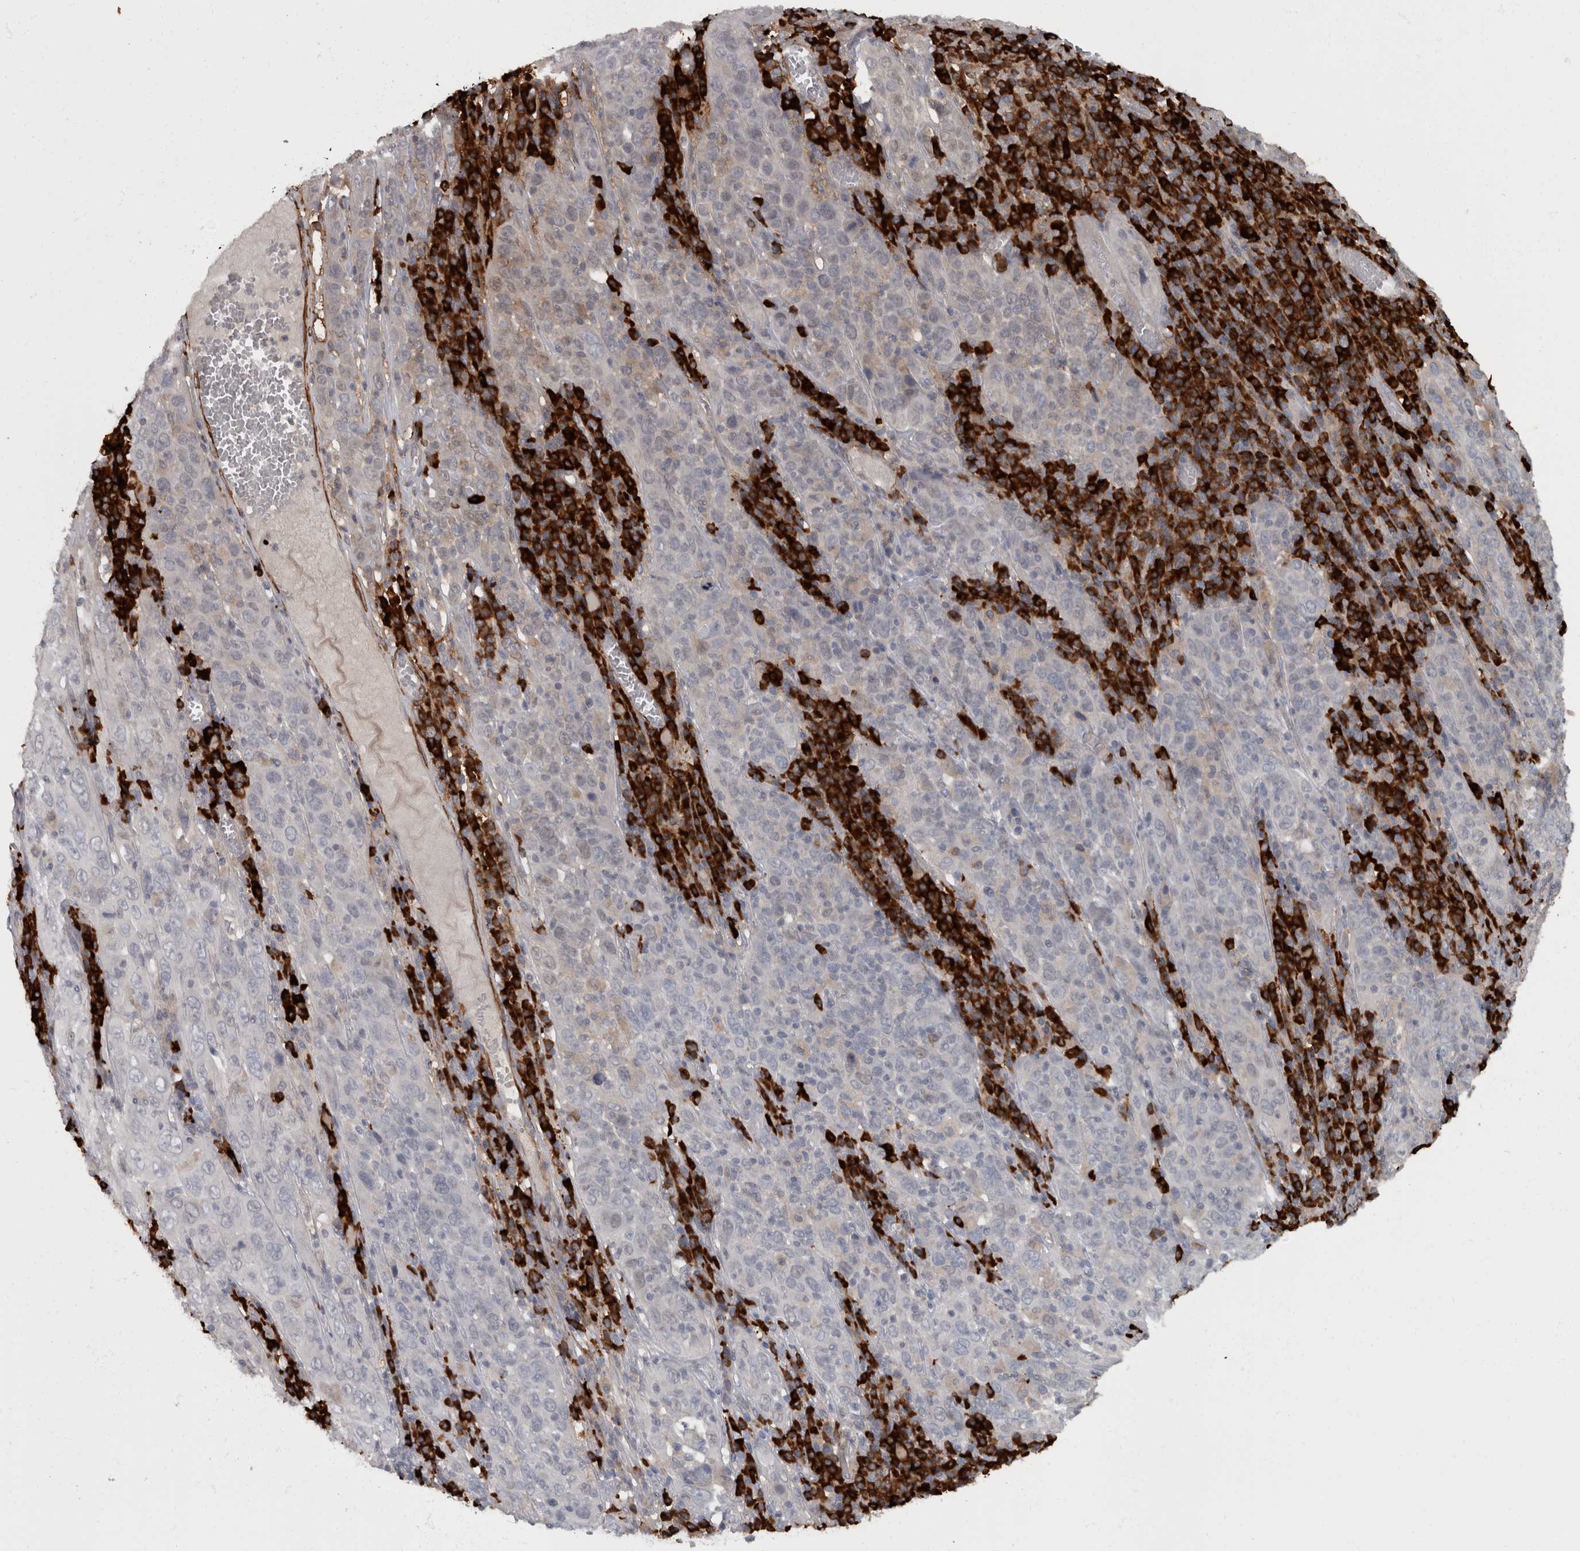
{"staining": {"intensity": "negative", "quantity": "none", "location": "none"}, "tissue": "cervical cancer", "cell_type": "Tumor cells", "image_type": "cancer", "snomed": [{"axis": "morphology", "description": "Squamous cell carcinoma, NOS"}, {"axis": "topography", "description": "Cervix"}], "caption": "DAB (3,3'-diaminobenzidine) immunohistochemical staining of human cervical squamous cell carcinoma demonstrates no significant staining in tumor cells.", "gene": "MASTL", "patient": {"sex": "female", "age": 46}}